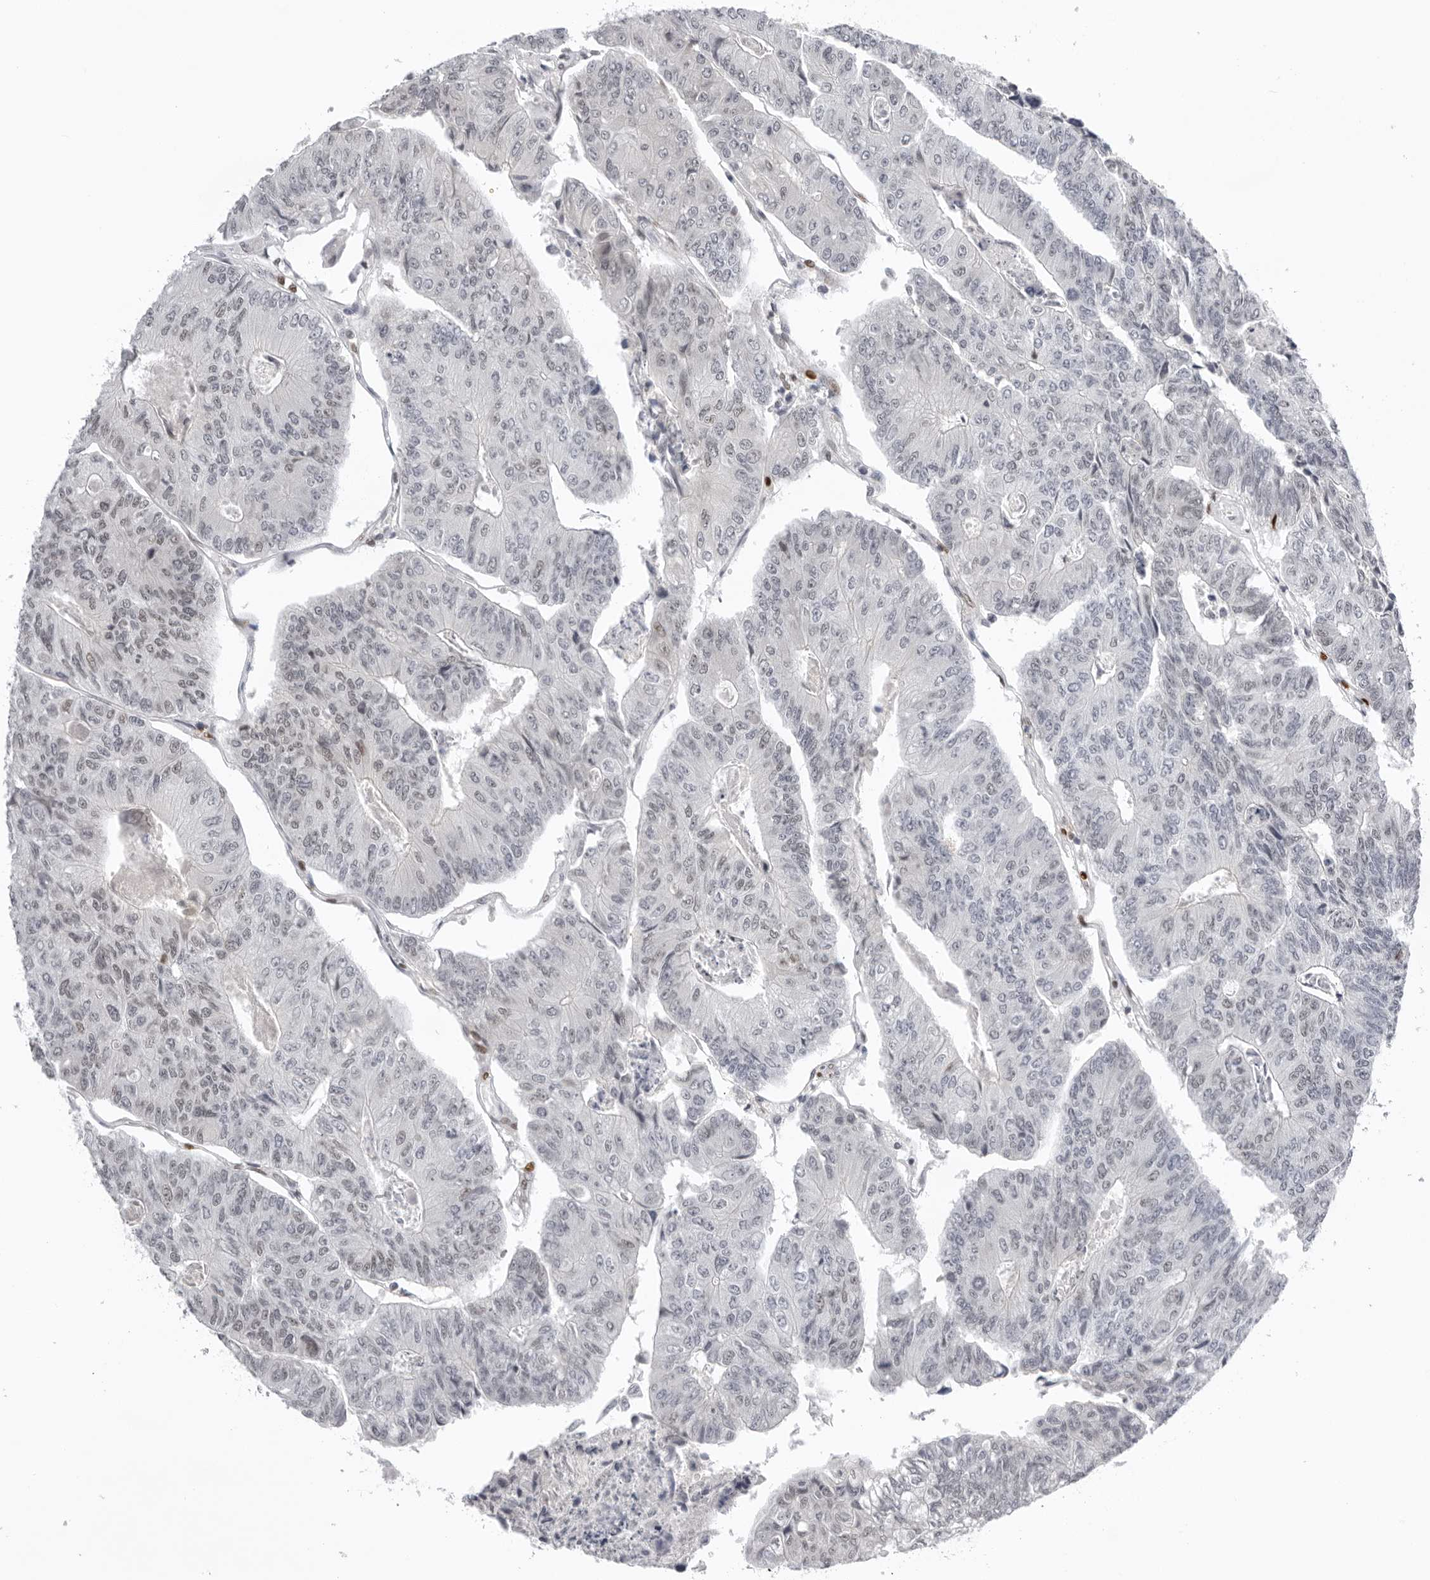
{"staining": {"intensity": "negative", "quantity": "none", "location": "none"}, "tissue": "colorectal cancer", "cell_type": "Tumor cells", "image_type": "cancer", "snomed": [{"axis": "morphology", "description": "Adenocarcinoma, NOS"}, {"axis": "topography", "description": "Colon"}], "caption": "There is no significant staining in tumor cells of colorectal cancer.", "gene": "OGG1", "patient": {"sex": "female", "age": 67}}